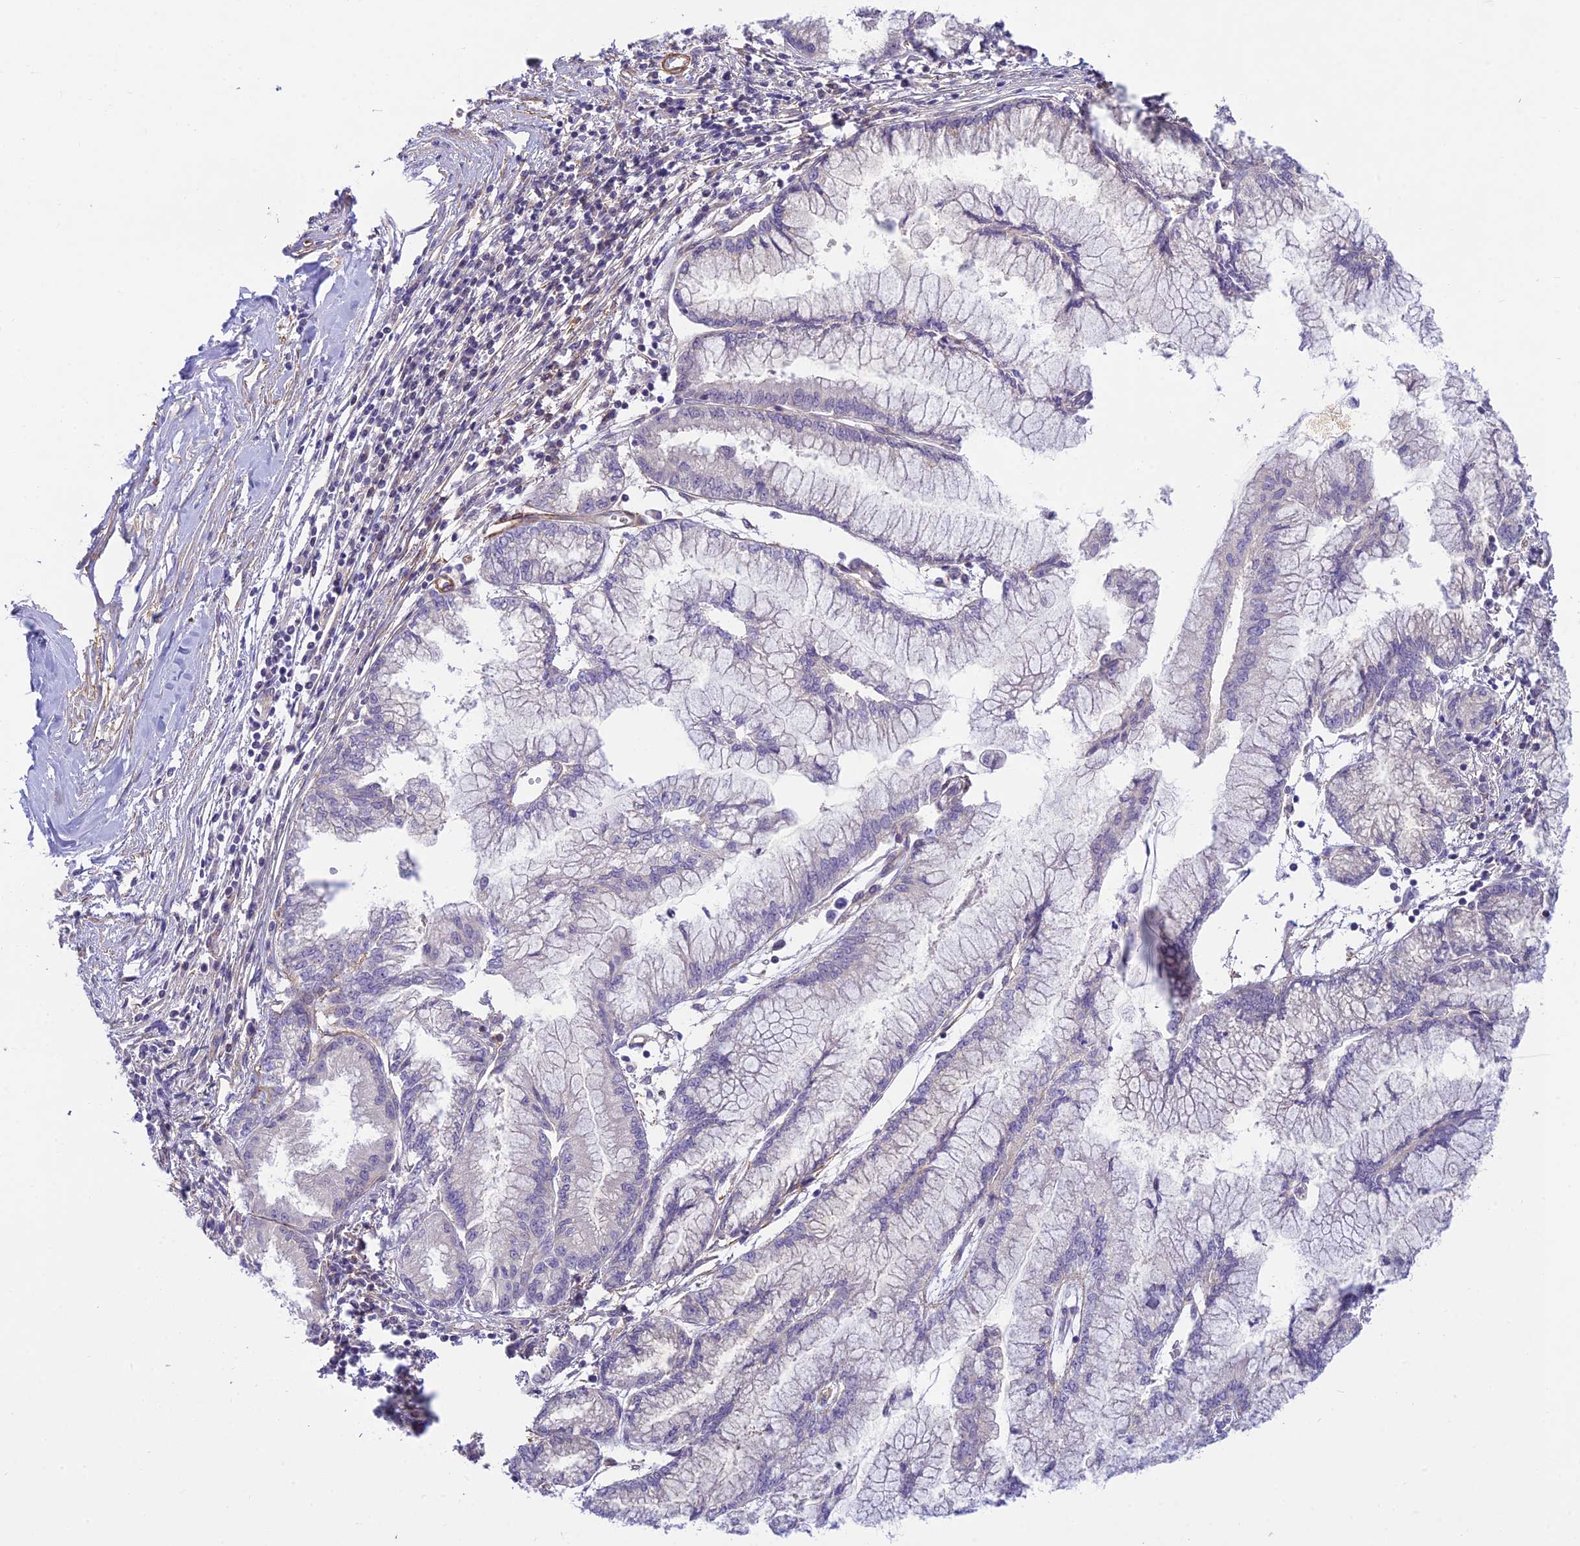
{"staining": {"intensity": "negative", "quantity": "none", "location": "none"}, "tissue": "pancreatic cancer", "cell_type": "Tumor cells", "image_type": "cancer", "snomed": [{"axis": "morphology", "description": "Adenocarcinoma, NOS"}, {"axis": "topography", "description": "Pancreas"}], "caption": "An immunohistochemistry (IHC) micrograph of adenocarcinoma (pancreatic) is shown. There is no staining in tumor cells of adenocarcinoma (pancreatic).", "gene": "FBXW4", "patient": {"sex": "male", "age": 73}}